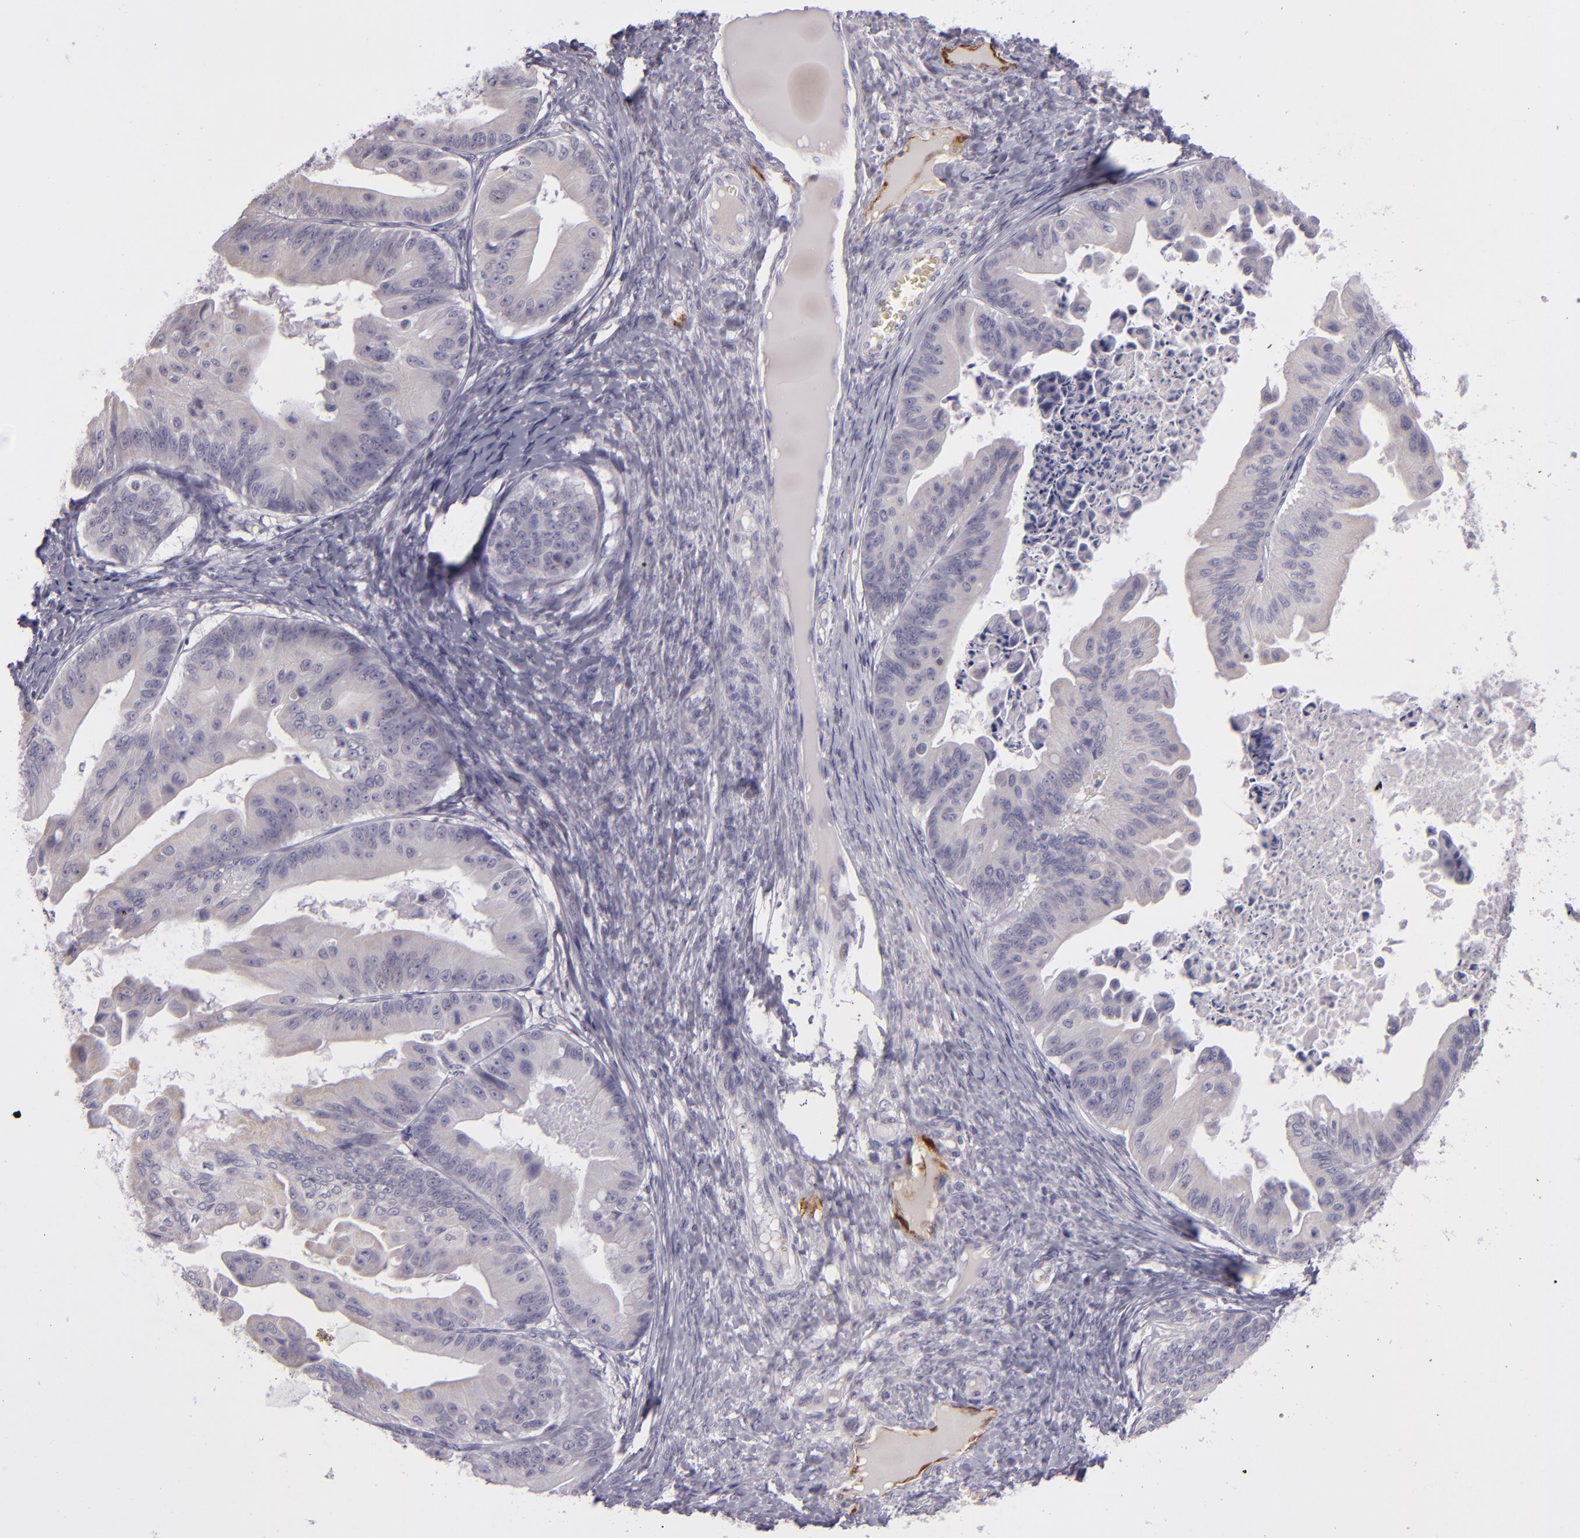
{"staining": {"intensity": "negative", "quantity": "none", "location": "none"}, "tissue": "ovarian cancer", "cell_type": "Tumor cells", "image_type": "cancer", "snomed": [{"axis": "morphology", "description": "Cystadenocarcinoma, mucinous, NOS"}, {"axis": "topography", "description": "Ovary"}], "caption": "The immunohistochemistry (IHC) image has no significant staining in tumor cells of mucinous cystadenocarcinoma (ovarian) tissue.", "gene": "SNCB", "patient": {"sex": "female", "age": 37}}